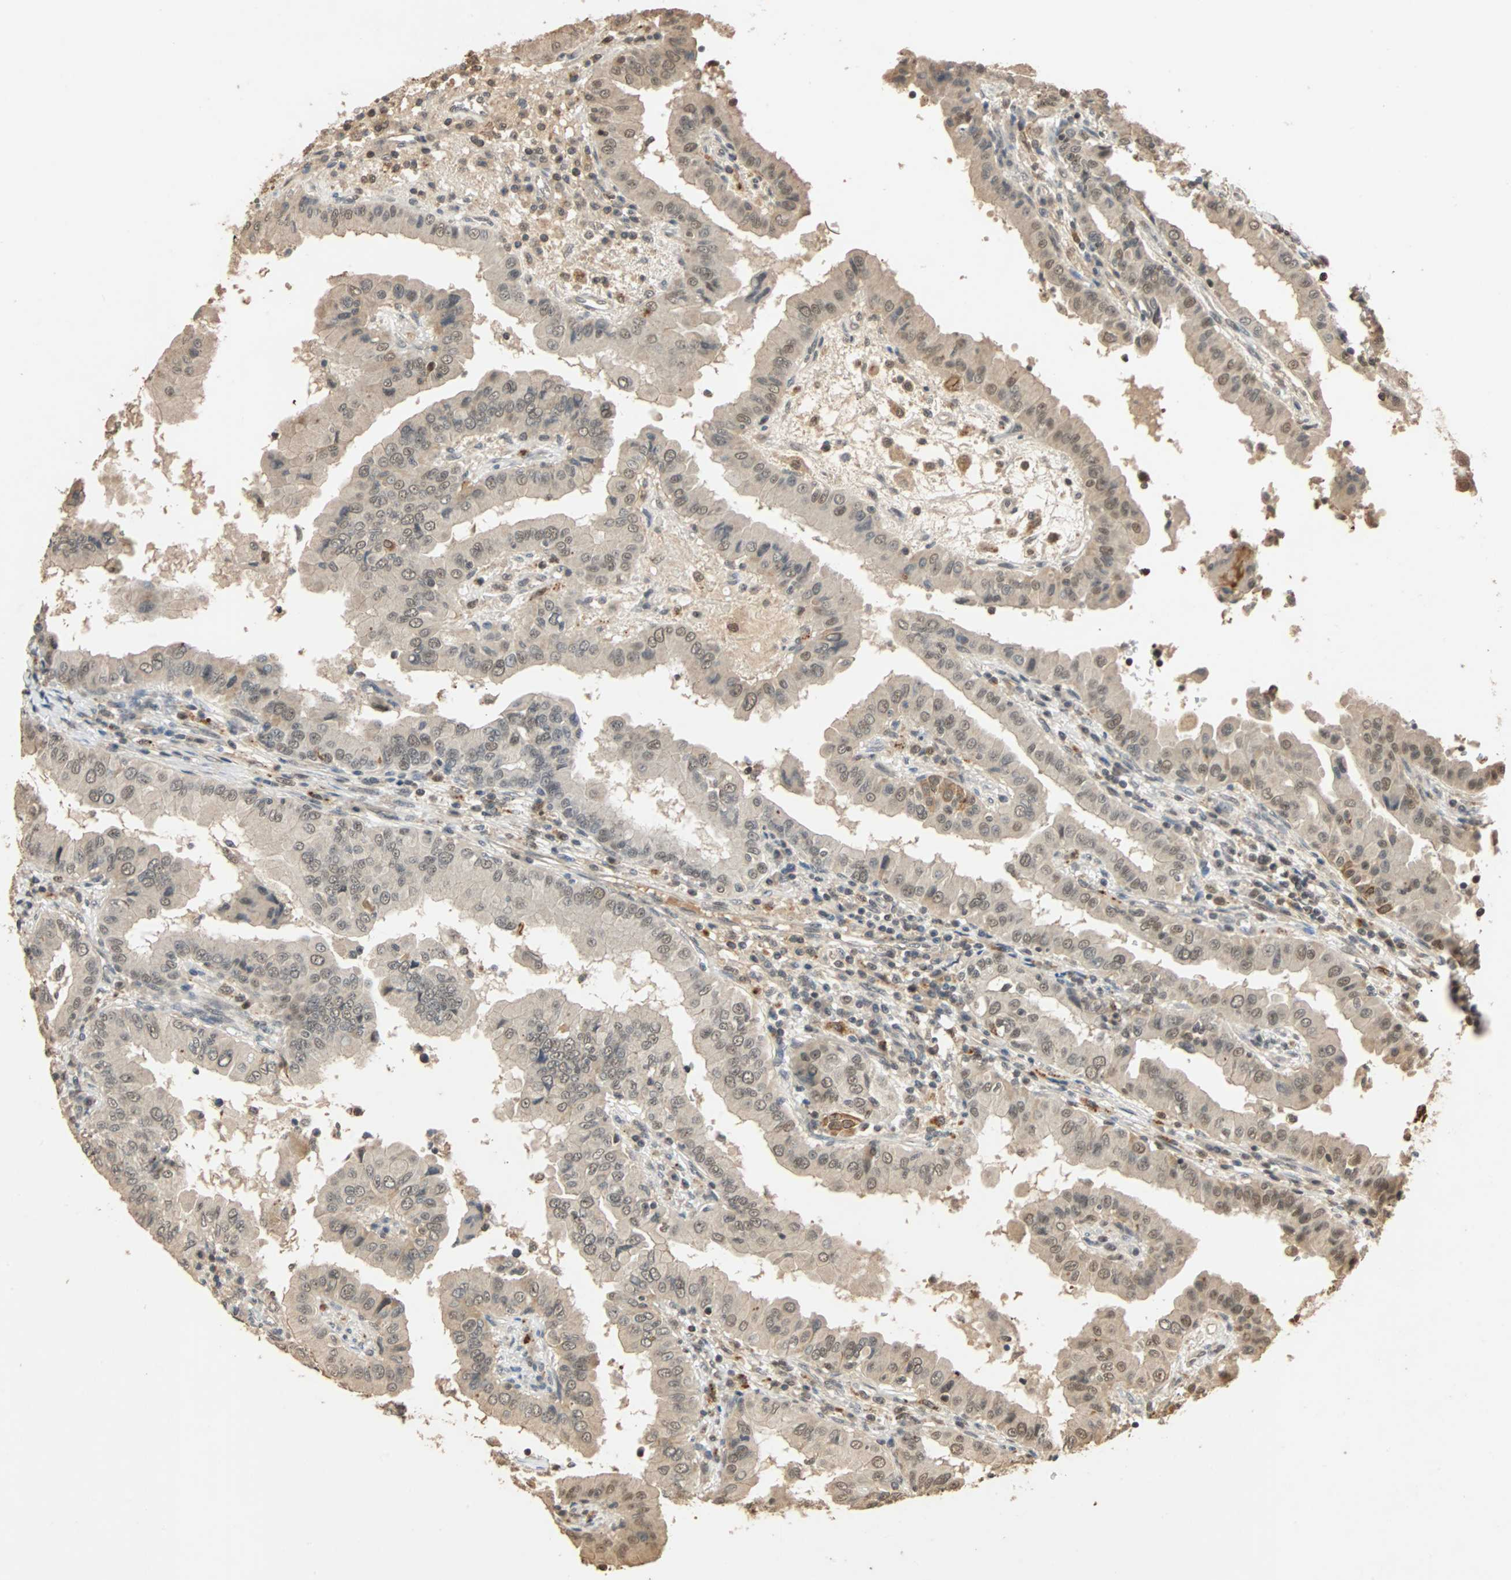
{"staining": {"intensity": "weak", "quantity": "25%-75%", "location": "cytoplasmic/membranous,nuclear"}, "tissue": "thyroid cancer", "cell_type": "Tumor cells", "image_type": "cancer", "snomed": [{"axis": "morphology", "description": "Papillary adenocarcinoma, NOS"}, {"axis": "topography", "description": "Thyroid gland"}], "caption": "Human thyroid cancer (papillary adenocarcinoma) stained with a brown dye exhibits weak cytoplasmic/membranous and nuclear positive staining in about 25%-75% of tumor cells.", "gene": "CDC5L", "patient": {"sex": "male", "age": 33}}